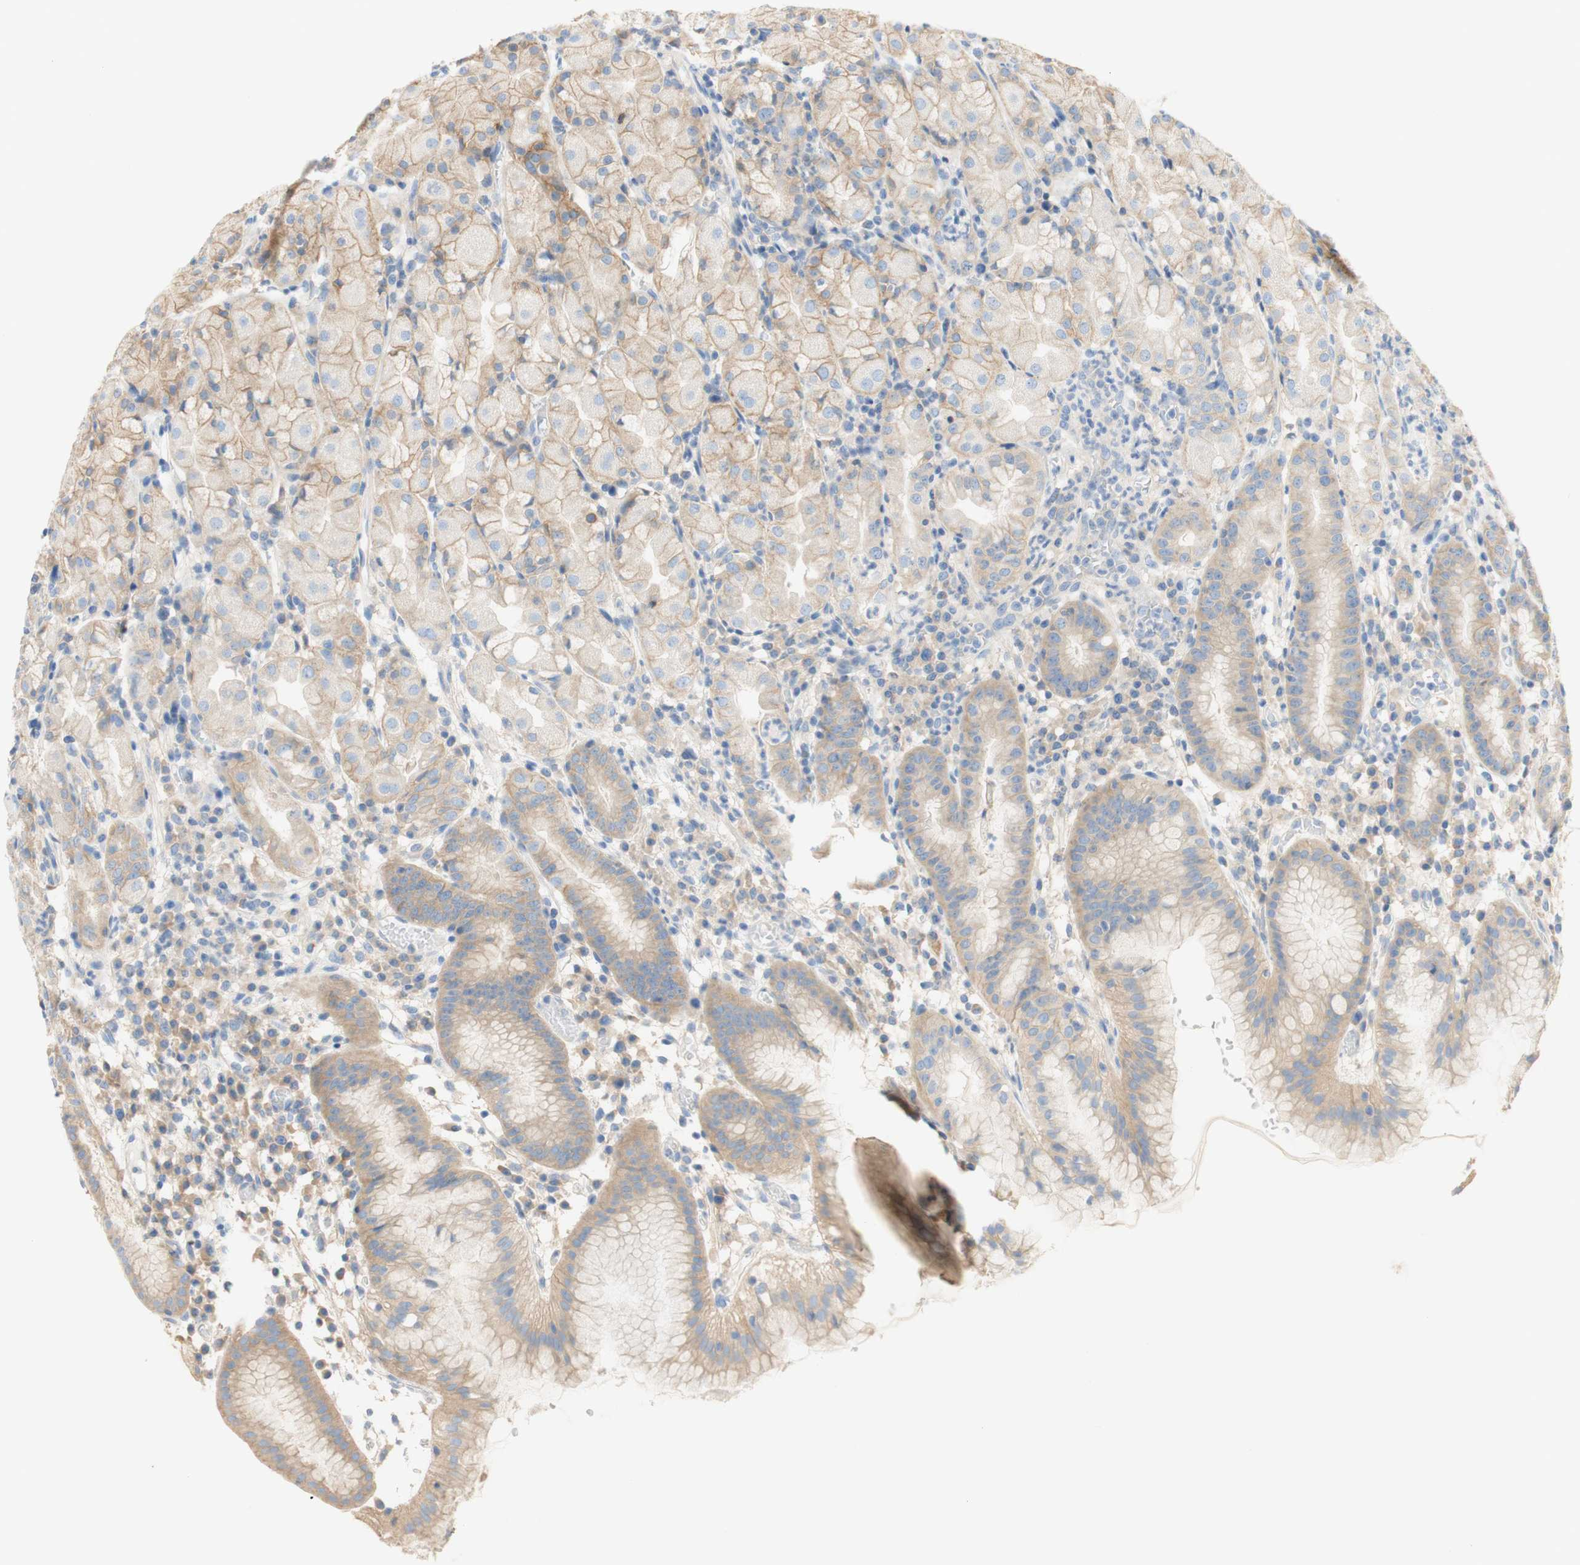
{"staining": {"intensity": "weak", "quantity": ">75%", "location": "cytoplasmic/membranous"}, "tissue": "stomach", "cell_type": "Glandular cells", "image_type": "normal", "snomed": [{"axis": "morphology", "description": "Normal tissue, NOS"}, {"axis": "topography", "description": "Stomach"}, {"axis": "topography", "description": "Stomach, lower"}], "caption": "Immunohistochemical staining of unremarkable stomach shows low levels of weak cytoplasmic/membranous positivity in about >75% of glandular cells.", "gene": "ATP2B1", "patient": {"sex": "female", "age": 75}}